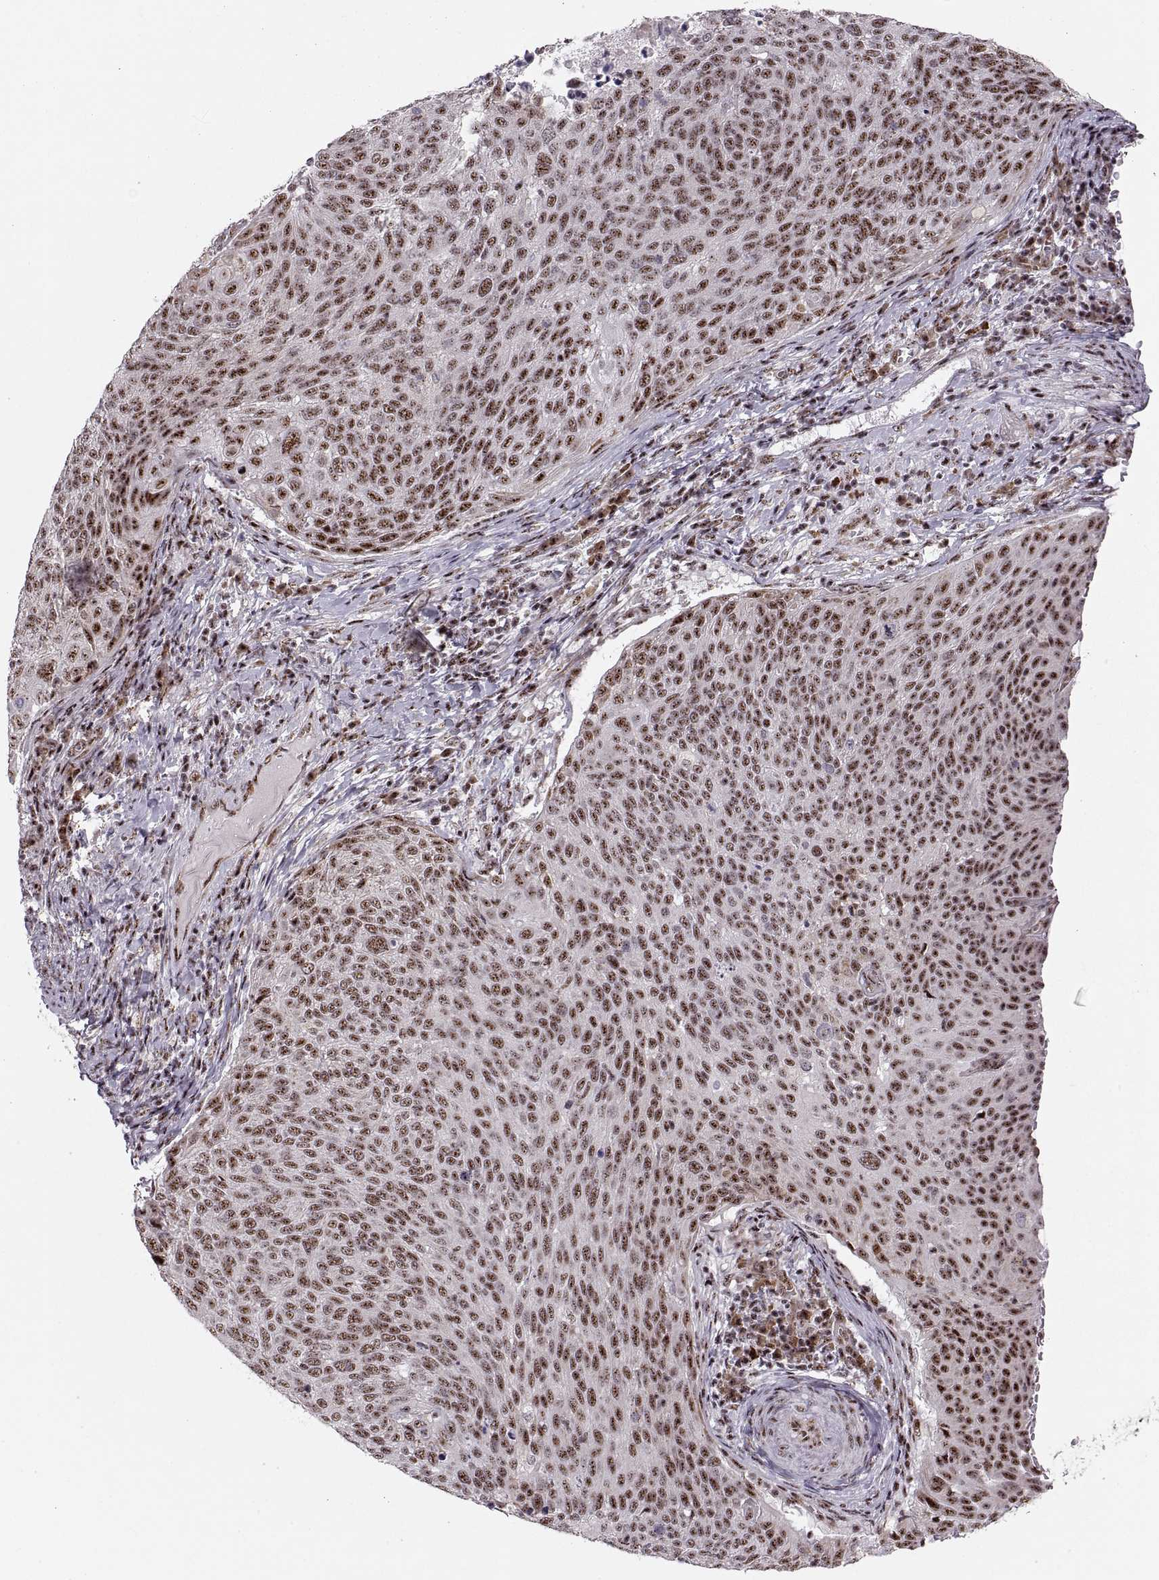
{"staining": {"intensity": "moderate", "quantity": ">75%", "location": "nuclear"}, "tissue": "cervical cancer", "cell_type": "Tumor cells", "image_type": "cancer", "snomed": [{"axis": "morphology", "description": "Squamous cell carcinoma, NOS"}, {"axis": "topography", "description": "Cervix"}], "caption": "Human cervical cancer stained with a protein marker displays moderate staining in tumor cells.", "gene": "ZCCHC17", "patient": {"sex": "female", "age": 39}}